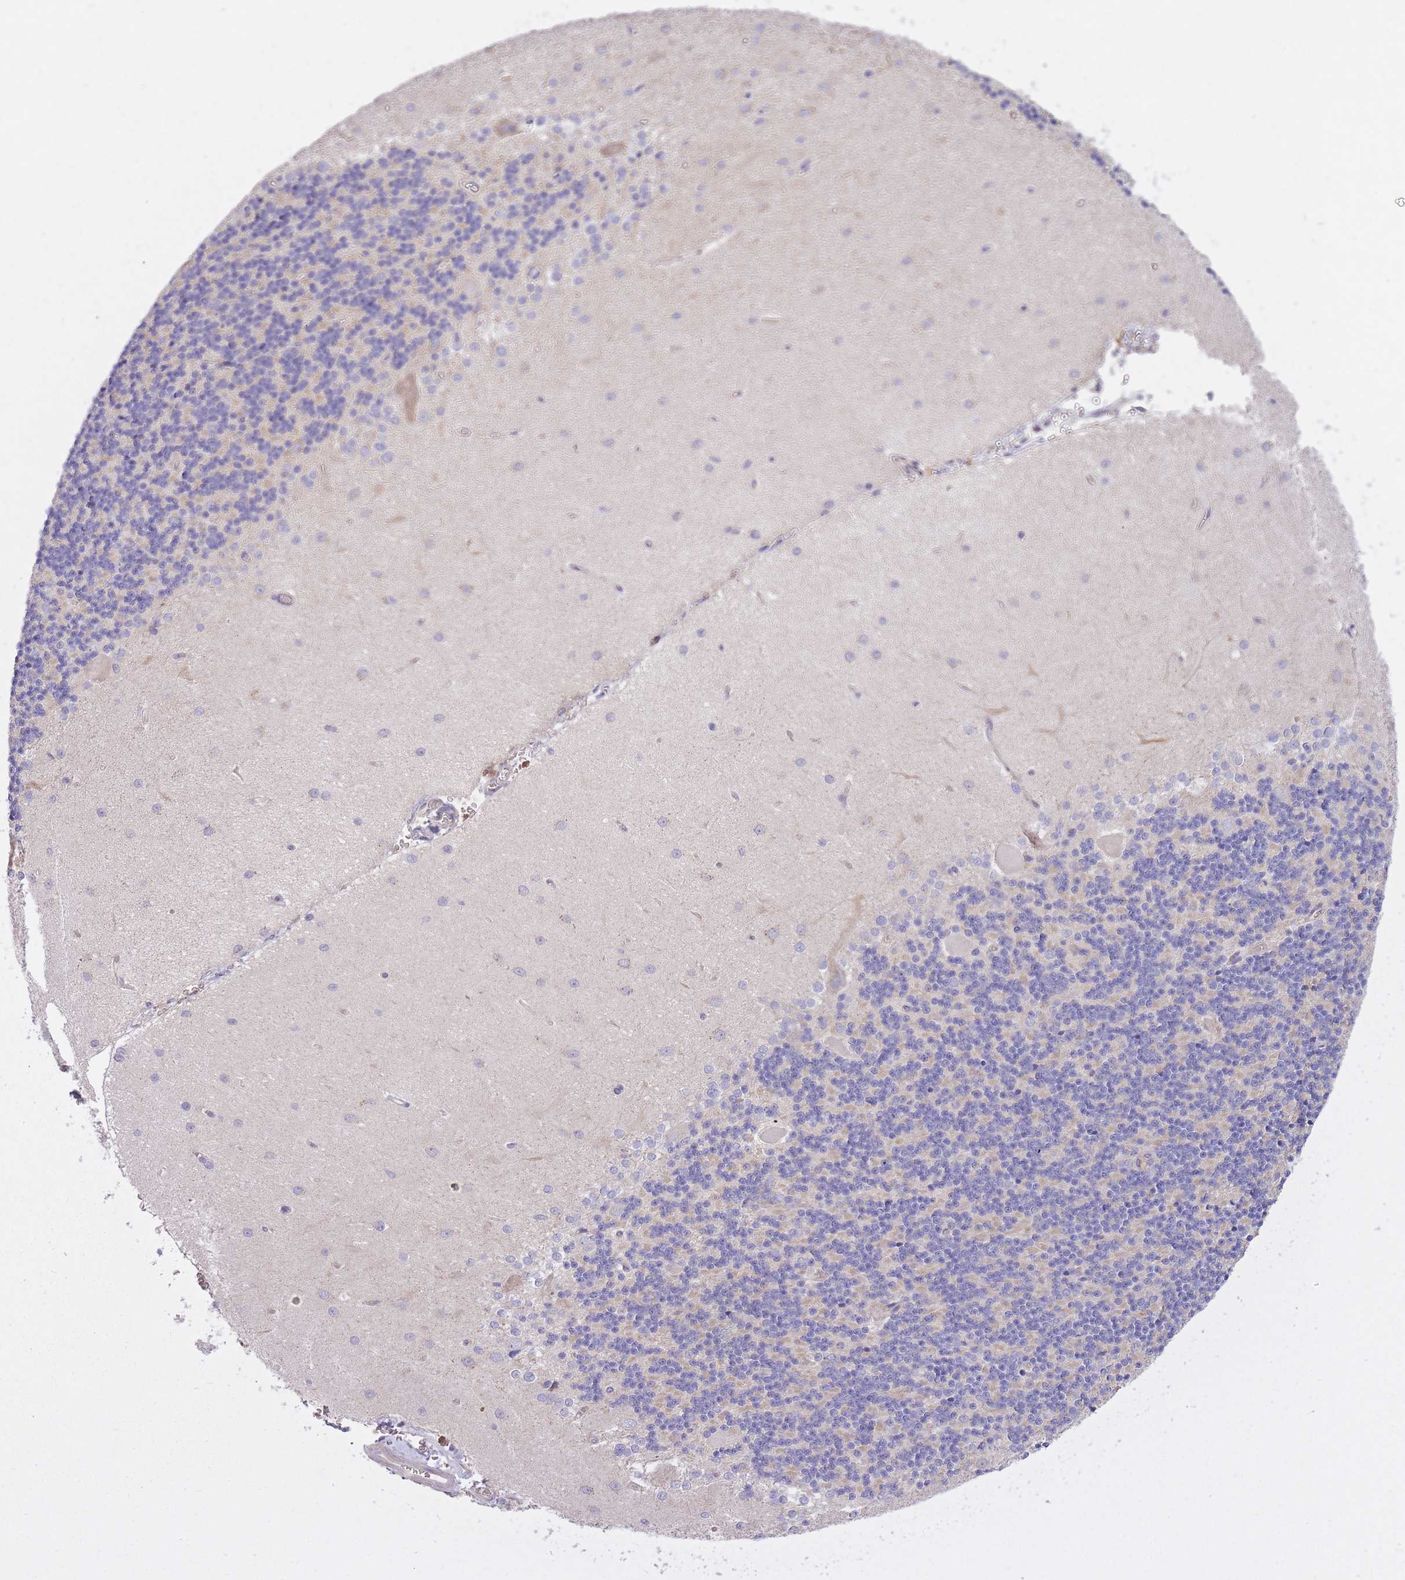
{"staining": {"intensity": "negative", "quantity": "none", "location": "none"}, "tissue": "cerebellum", "cell_type": "Cells in granular layer", "image_type": "normal", "snomed": [{"axis": "morphology", "description": "Normal tissue, NOS"}, {"axis": "topography", "description": "Cerebellum"}], "caption": "This is a micrograph of immunohistochemistry staining of benign cerebellum, which shows no positivity in cells in granular layer. Brightfield microscopy of immunohistochemistry stained with DAB (brown) and hematoxylin (blue), captured at high magnification.", "gene": "REV1", "patient": {"sex": "female", "age": 29}}